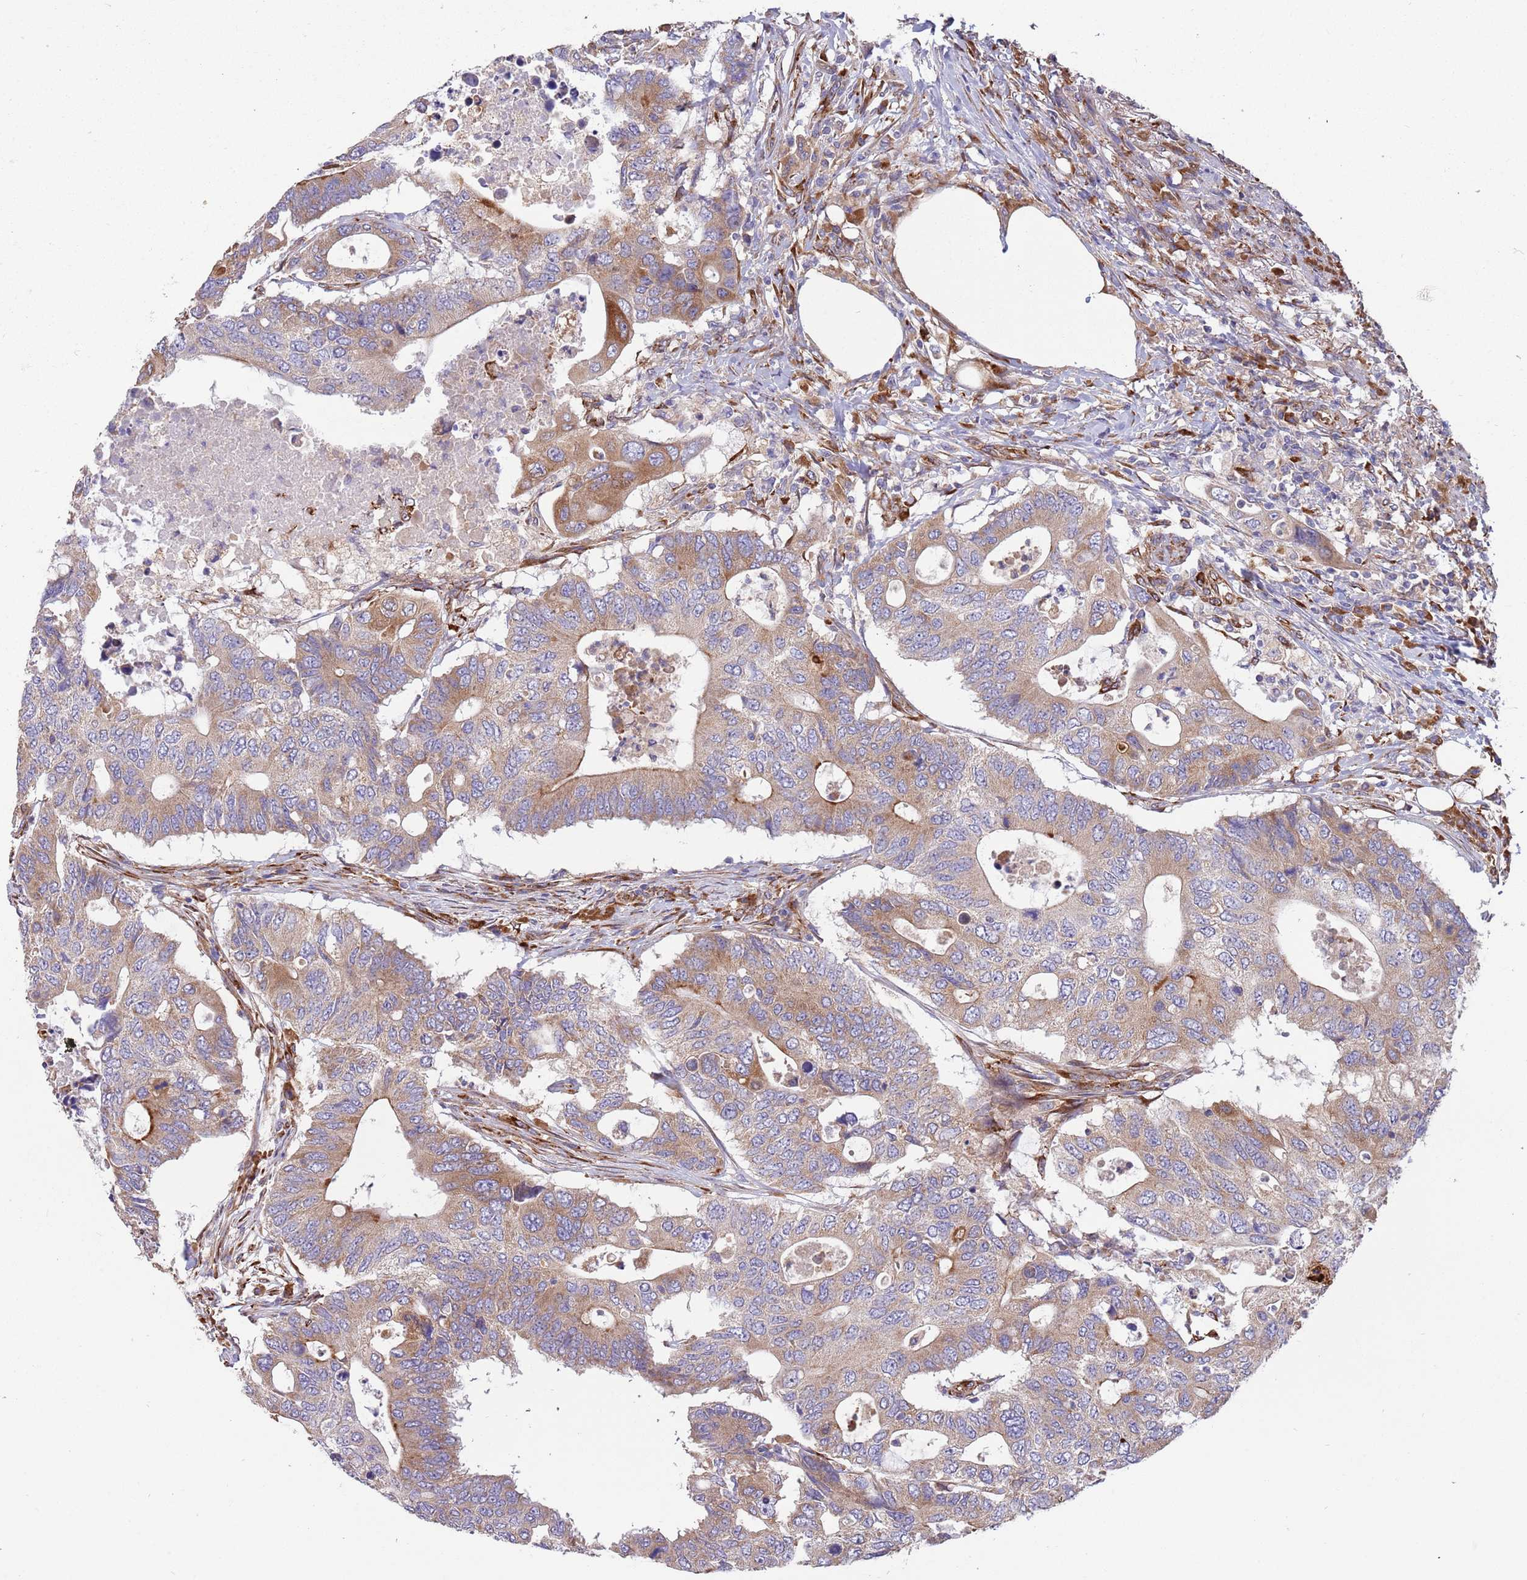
{"staining": {"intensity": "moderate", "quantity": ">75%", "location": "cytoplasmic/membranous"}, "tissue": "colorectal cancer", "cell_type": "Tumor cells", "image_type": "cancer", "snomed": [{"axis": "morphology", "description": "Adenocarcinoma, NOS"}, {"axis": "topography", "description": "Colon"}], "caption": "Colorectal adenocarcinoma stained for a protein (brown) exhibits moderate cytoplasmic/membranous positive staining in about >75% of tumor cells.", "gene": "ARMCX6", "patient": {"sex": "male", "age": 71}}